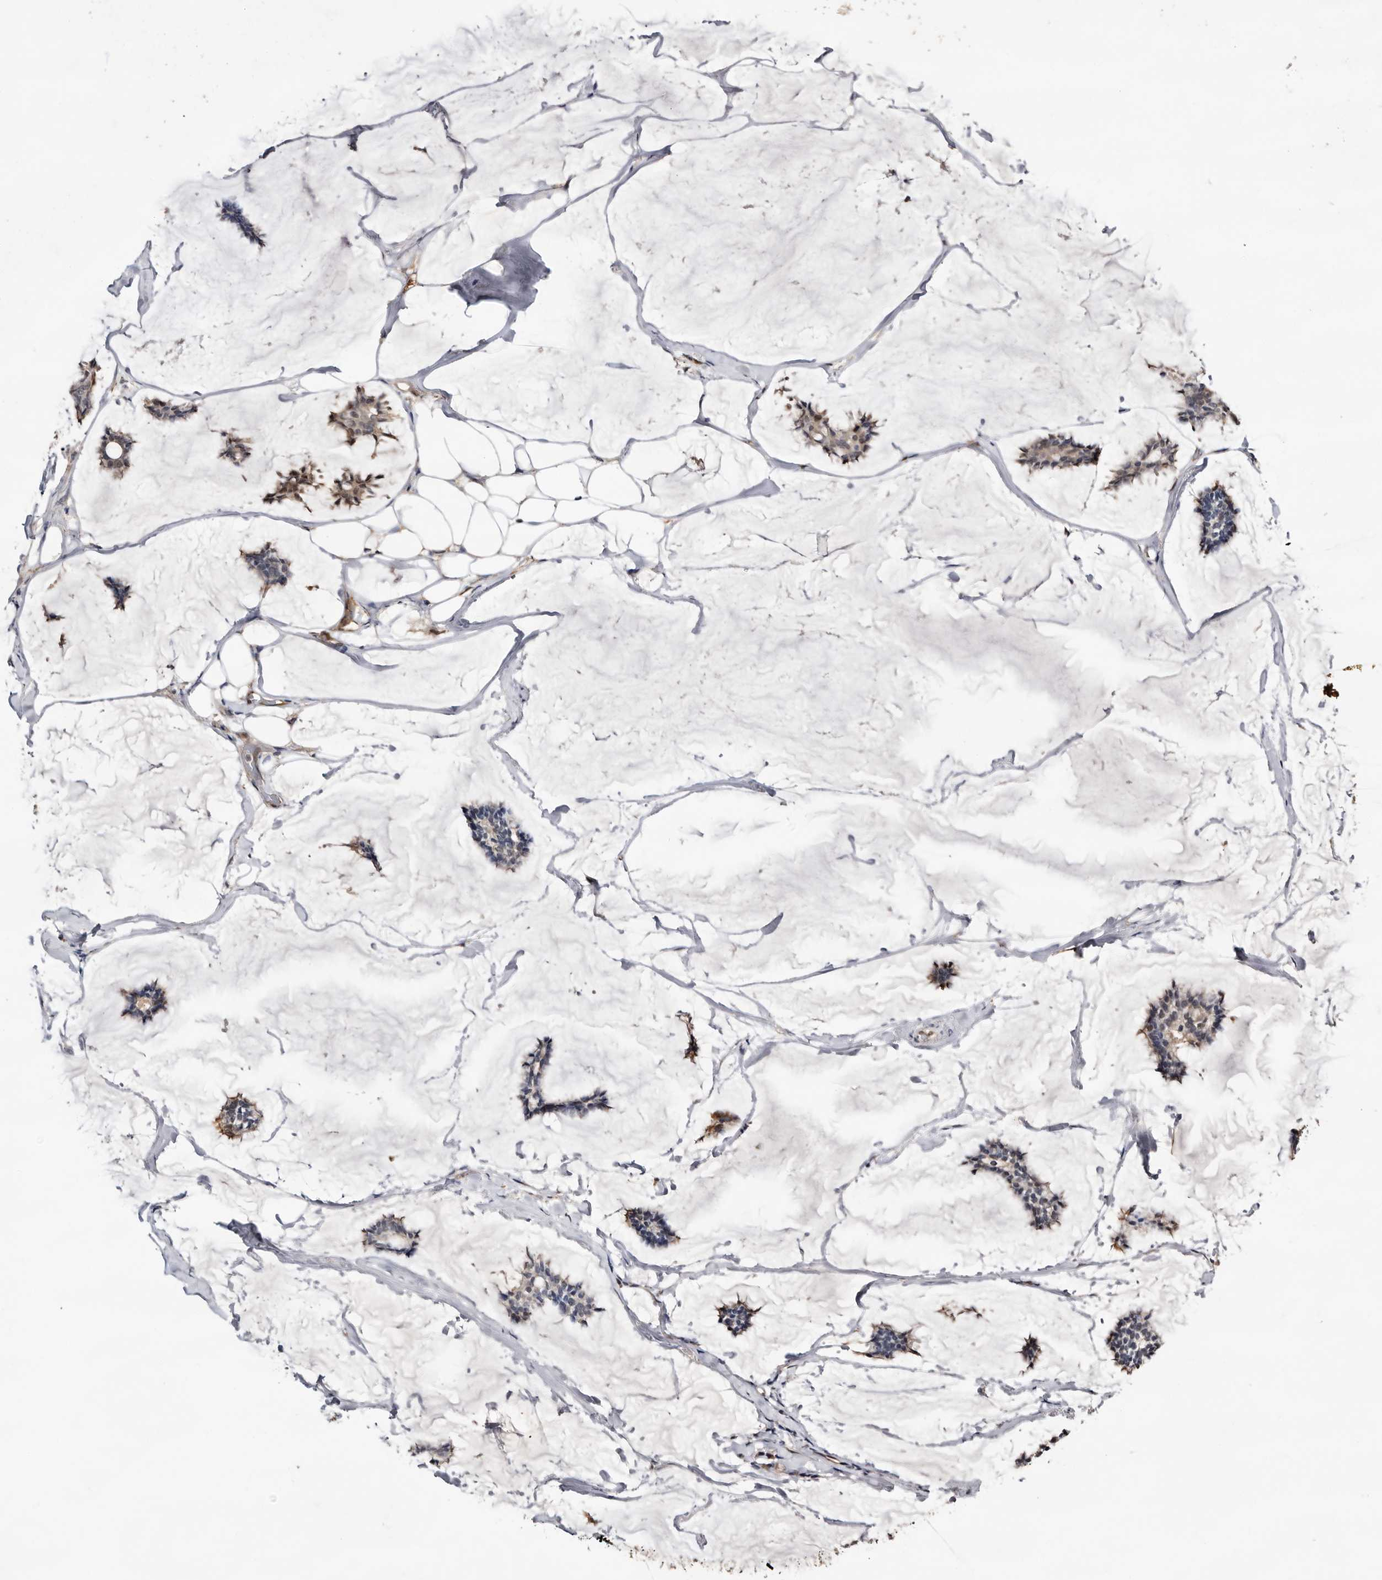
{"staining": {"intensity": "moderate", "quantity": "25%-75%", "location": "cytoplasmic/membranous,nuclear"}, "tissue": "breast cancer", "cell_type": "Tumor cells", "image_type": "cancer", "snomed": [{"axis": "morphology", "description": "Duct carcinoma"}, {"axis": "topography", "description": "Breast"}], "caption": "Immunohistochemical staining of human invasive ductal carcinoma (breast) reveals moderate cytoplasmic/membranous and nuclear protein positivity in about 25%-75% of tumor cells.", "gene": "TP53I3", "patient": {"sex": "female", "age": 93}}